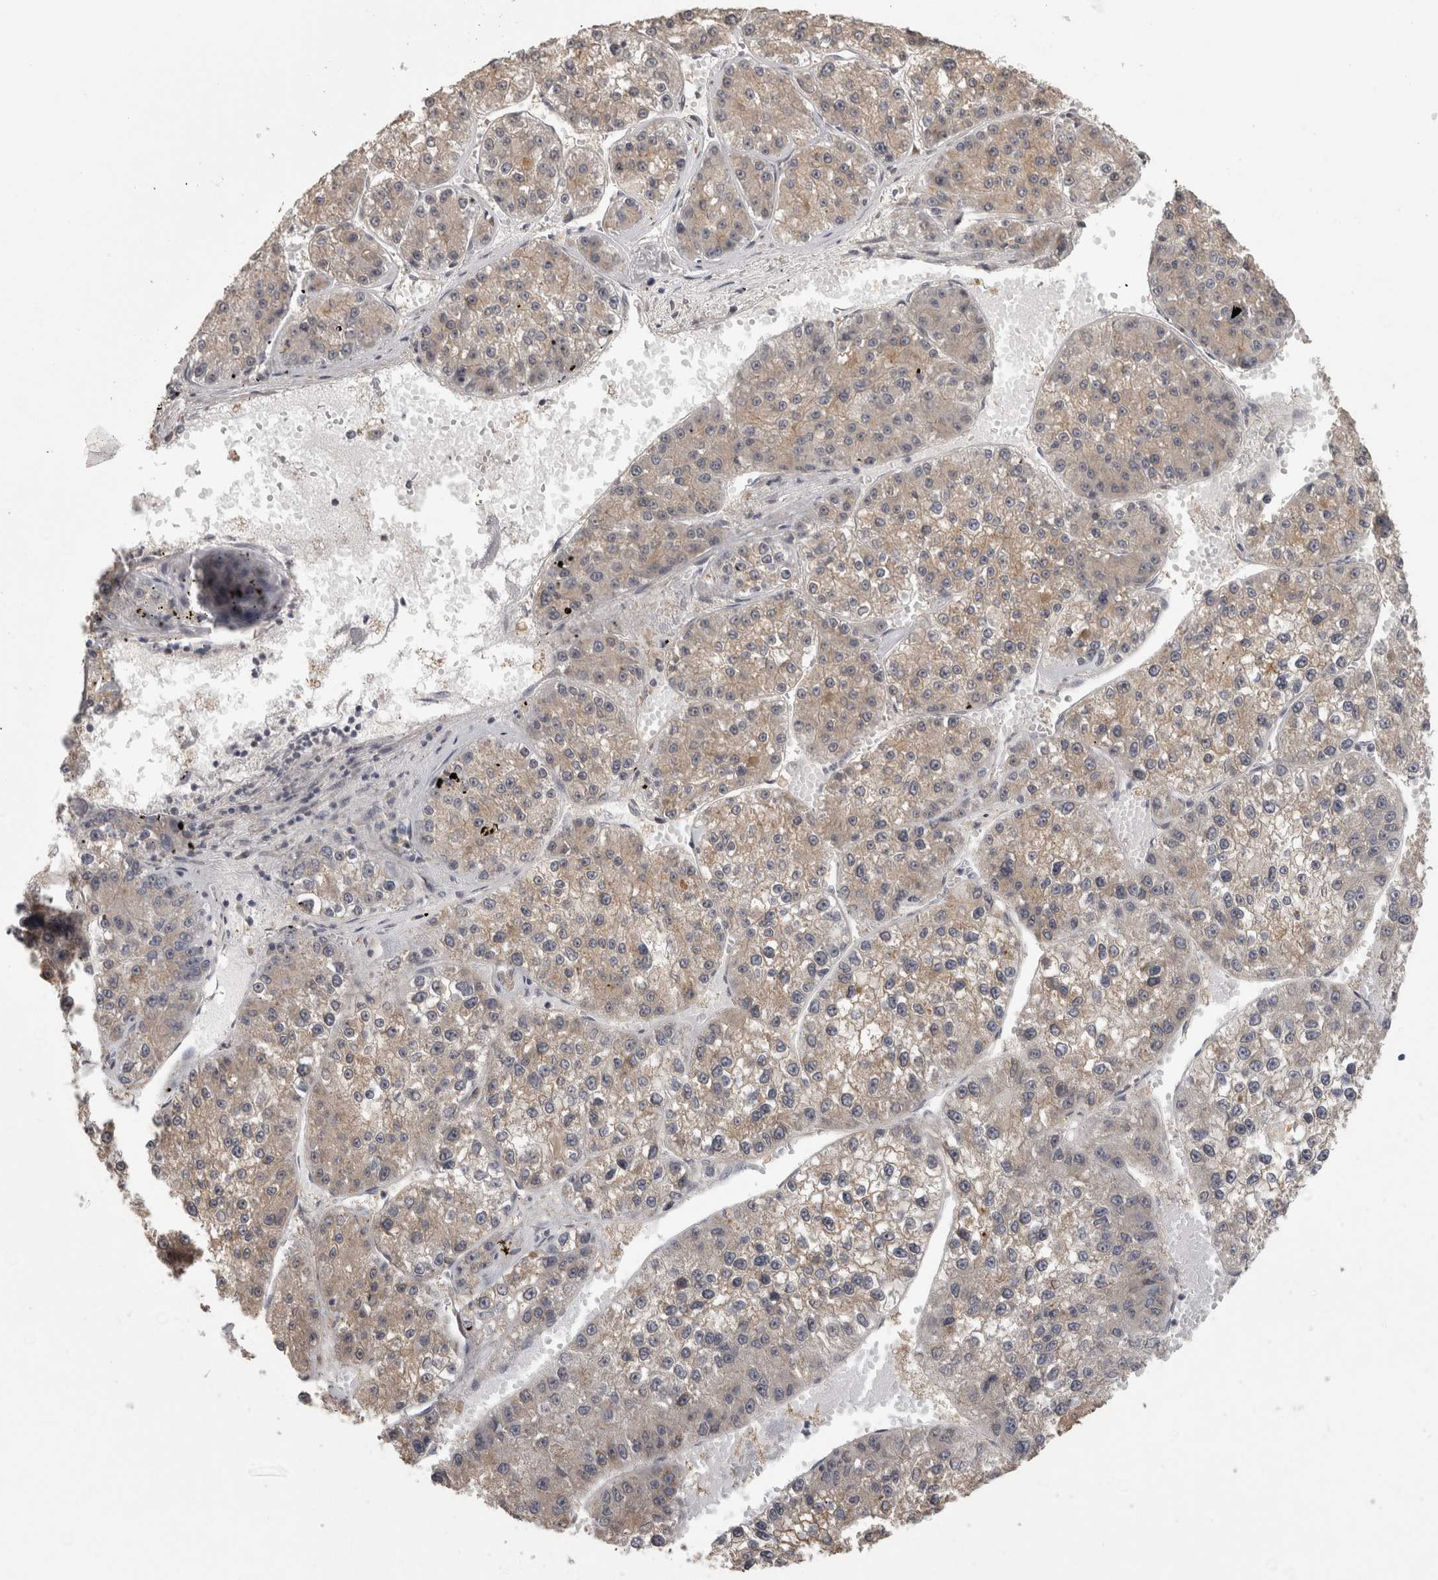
{"staining": {"intensity": "weak", "quantity": "25%-75%", "location": "cytoplasmic/membranous"}, "tissue": "liver cancer", "cell_type": "Tumor cells", "image_type": "cancer", "snomed": [{"axis": "morphology", "description": "Carcinoma, Hepatocellular, NOS"}, {"axis": "topography", "description": "Liver"}], "caption": "Liver cancer was stained to show a protein in brown. There is low levels of weak cytoplasmic/membranous staining in approximately 25%-75% of tumor cells.", "gene": "RAB29", "patient": {"sex": "female", "age": 73}}